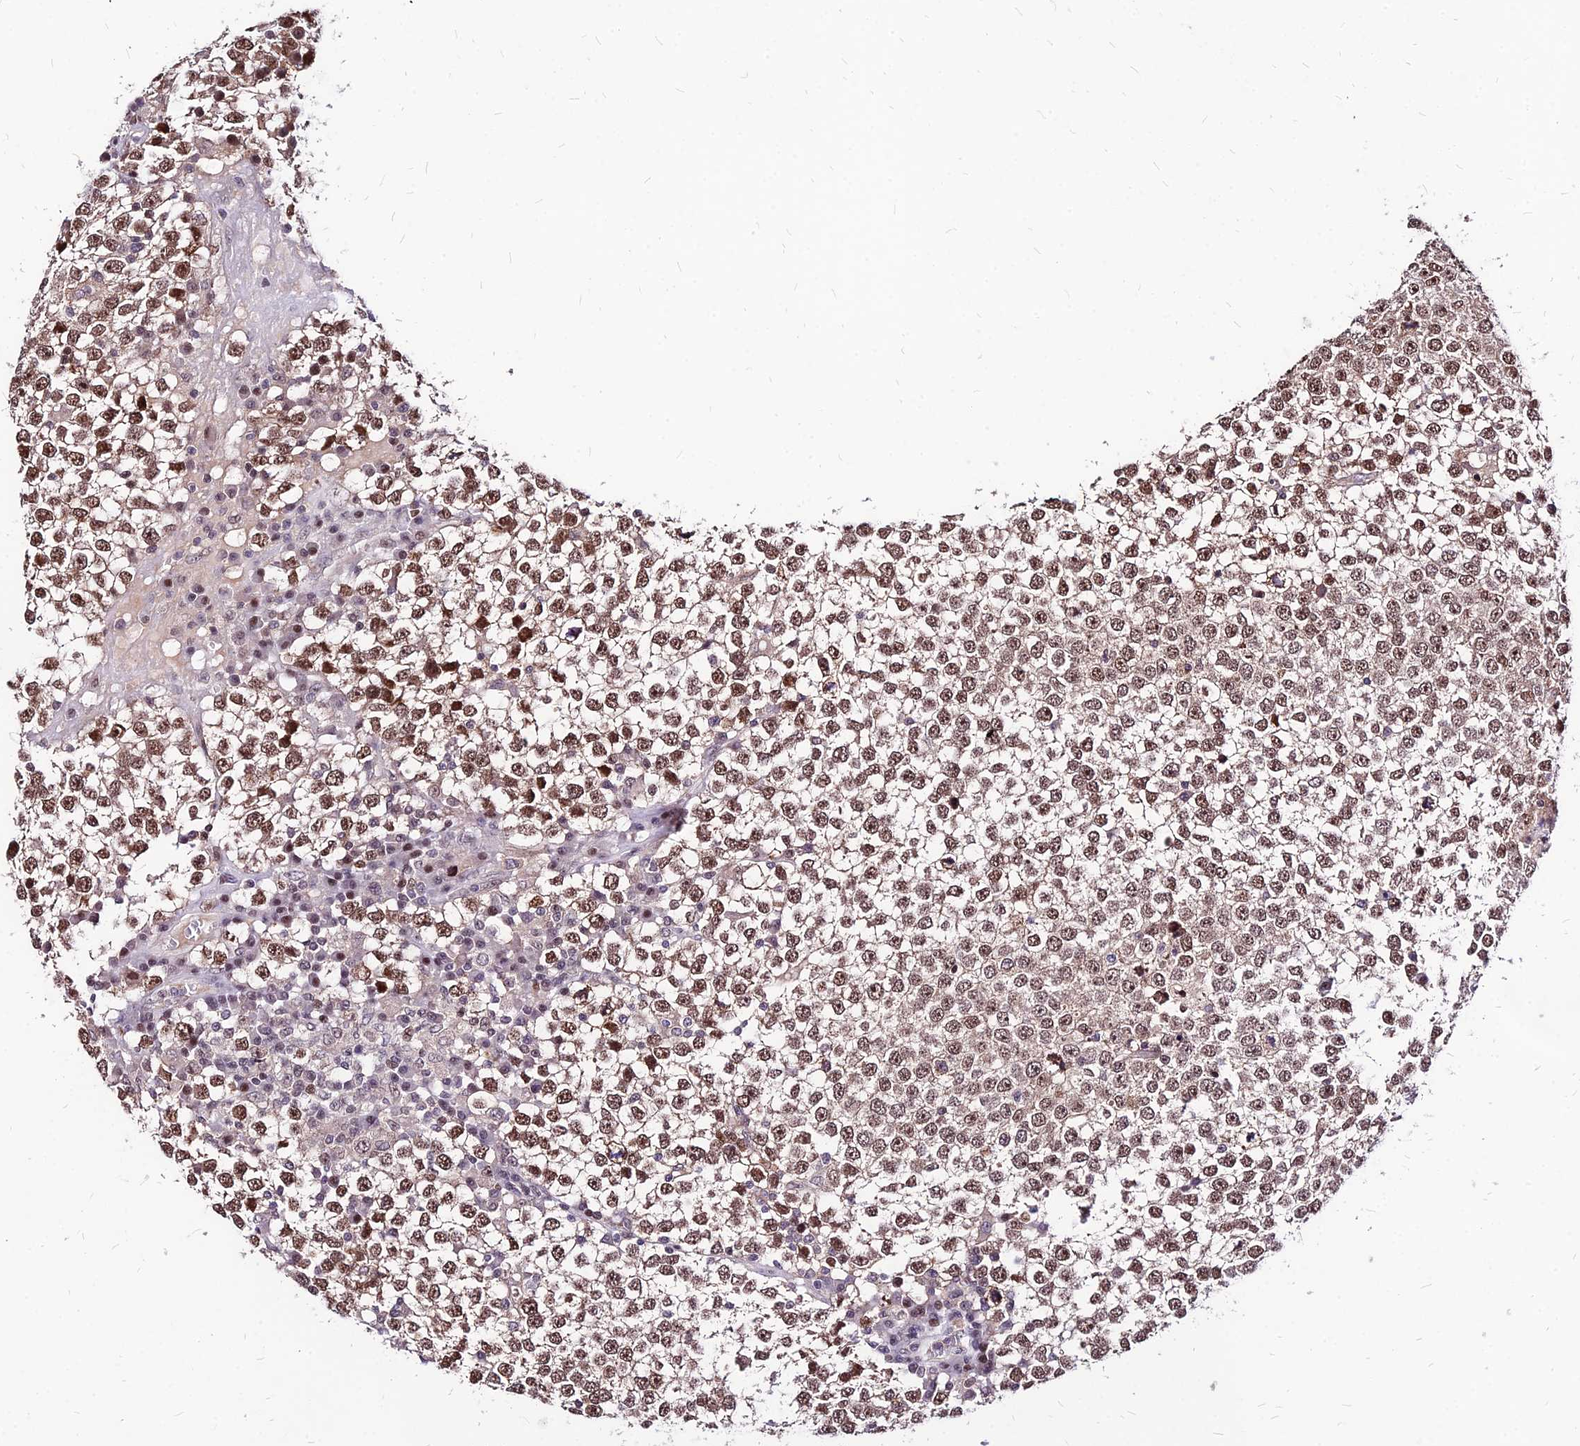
{"staining": {"intensity": "moderate", "quantity": "25%-75%", "location": "nuclear"}, "tissue": "testis cancer", "cell_type": "Tumor cells", "image_type": "cancer", "snomed": [{"axis": "morphology", "description": "Seminoma, NOS"}, {"axis": "topography", "description": "Testis"}], "caption": "Seminoma (testis) stained for a protein demonstrates moderate nuclear positivity in tumor cells.", "gene": "DDX55", "patient": {"sex": "male", "age": 65}}